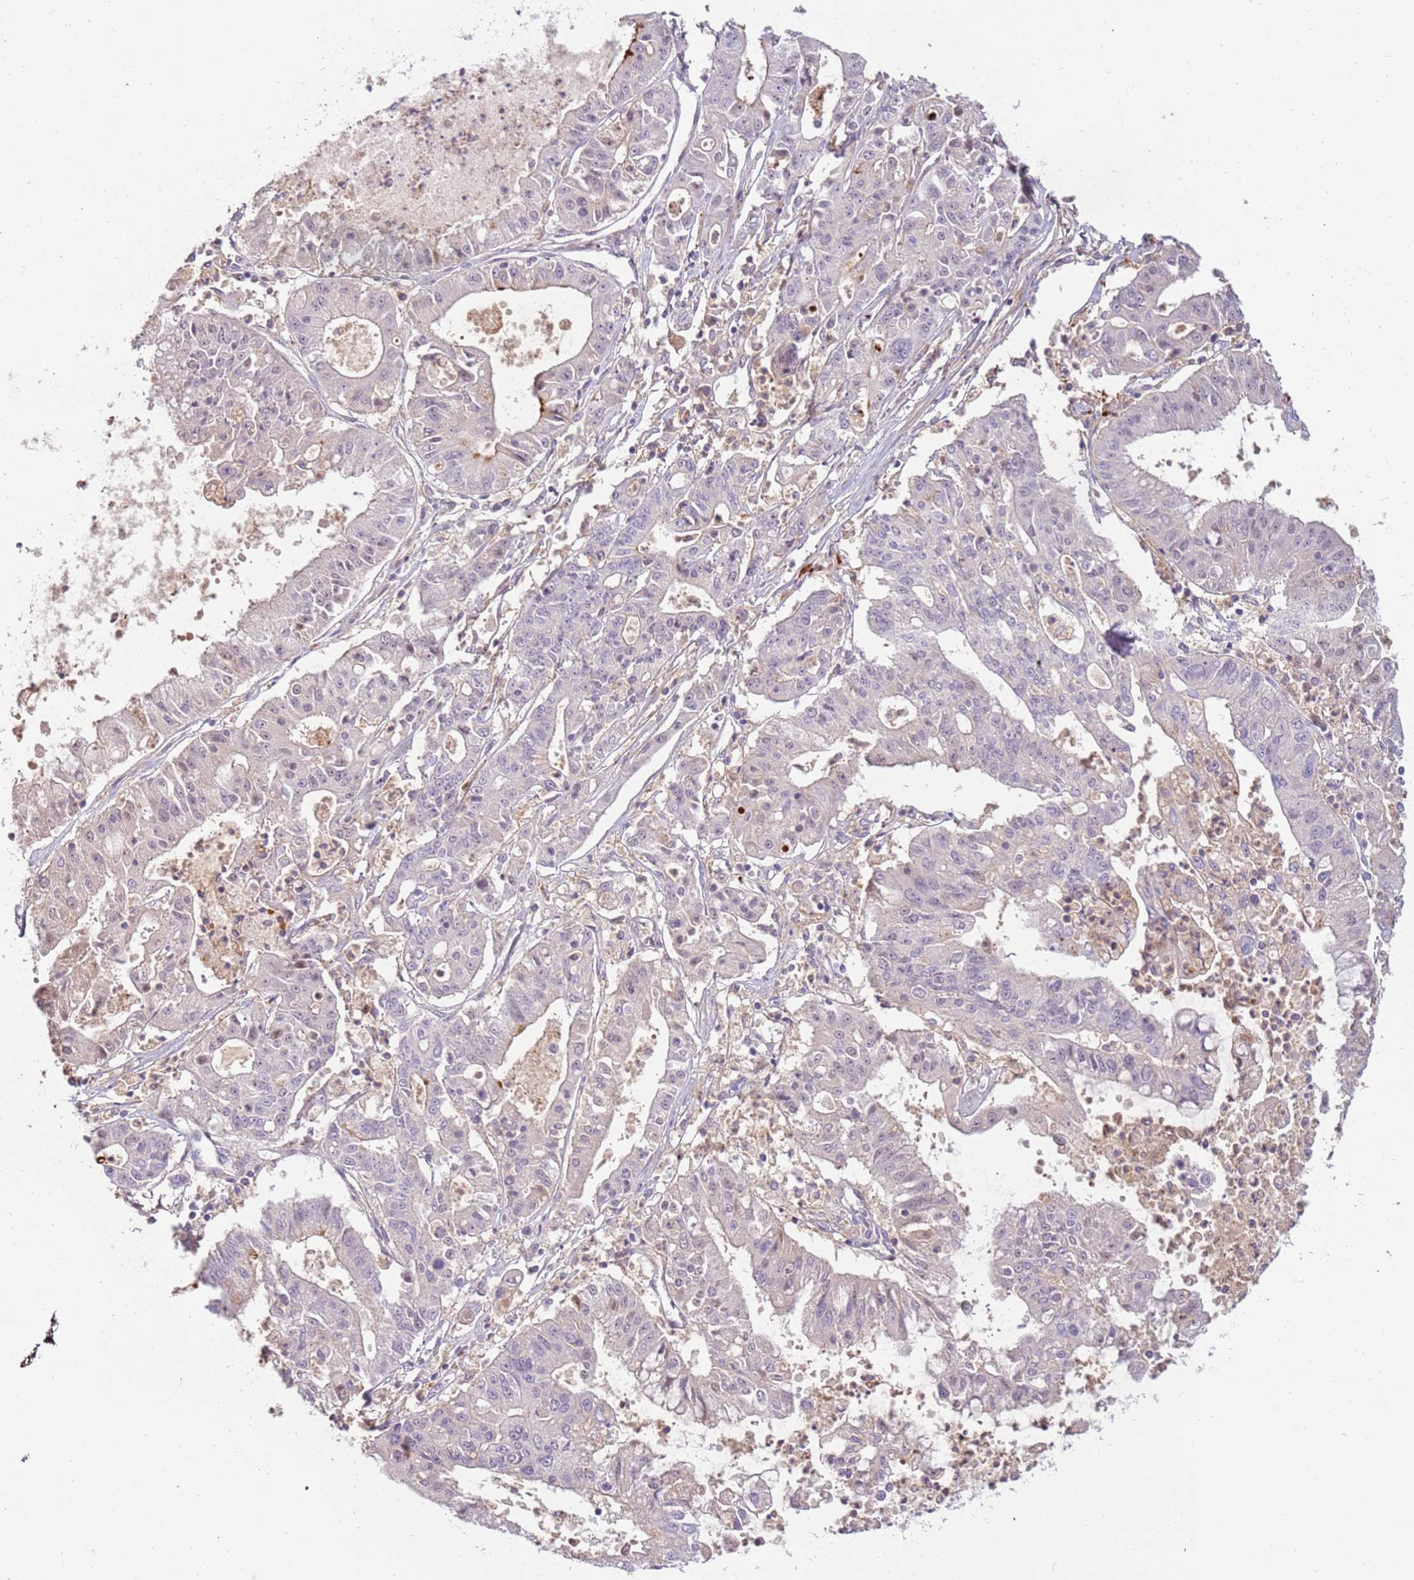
{"staining": {"intensity": "negative", "quantity": "none", "location": "none"}, "tissue": "ovarian cancer", "cell_type": "Tumor cells", "image_type": "cancer", "snomed": [{"axis": "morphology", "description": "Cystadenocarcinoma, mucinous, NOS"}, {"axis": "topography", "description": "Ovary"}], "caption": "Immunohistochemical staining of human ovarian cancer shows no significant expression in tumor cells.", "gene": "ARHGAP5", "patient": {"sex": "female", "age": 70}}